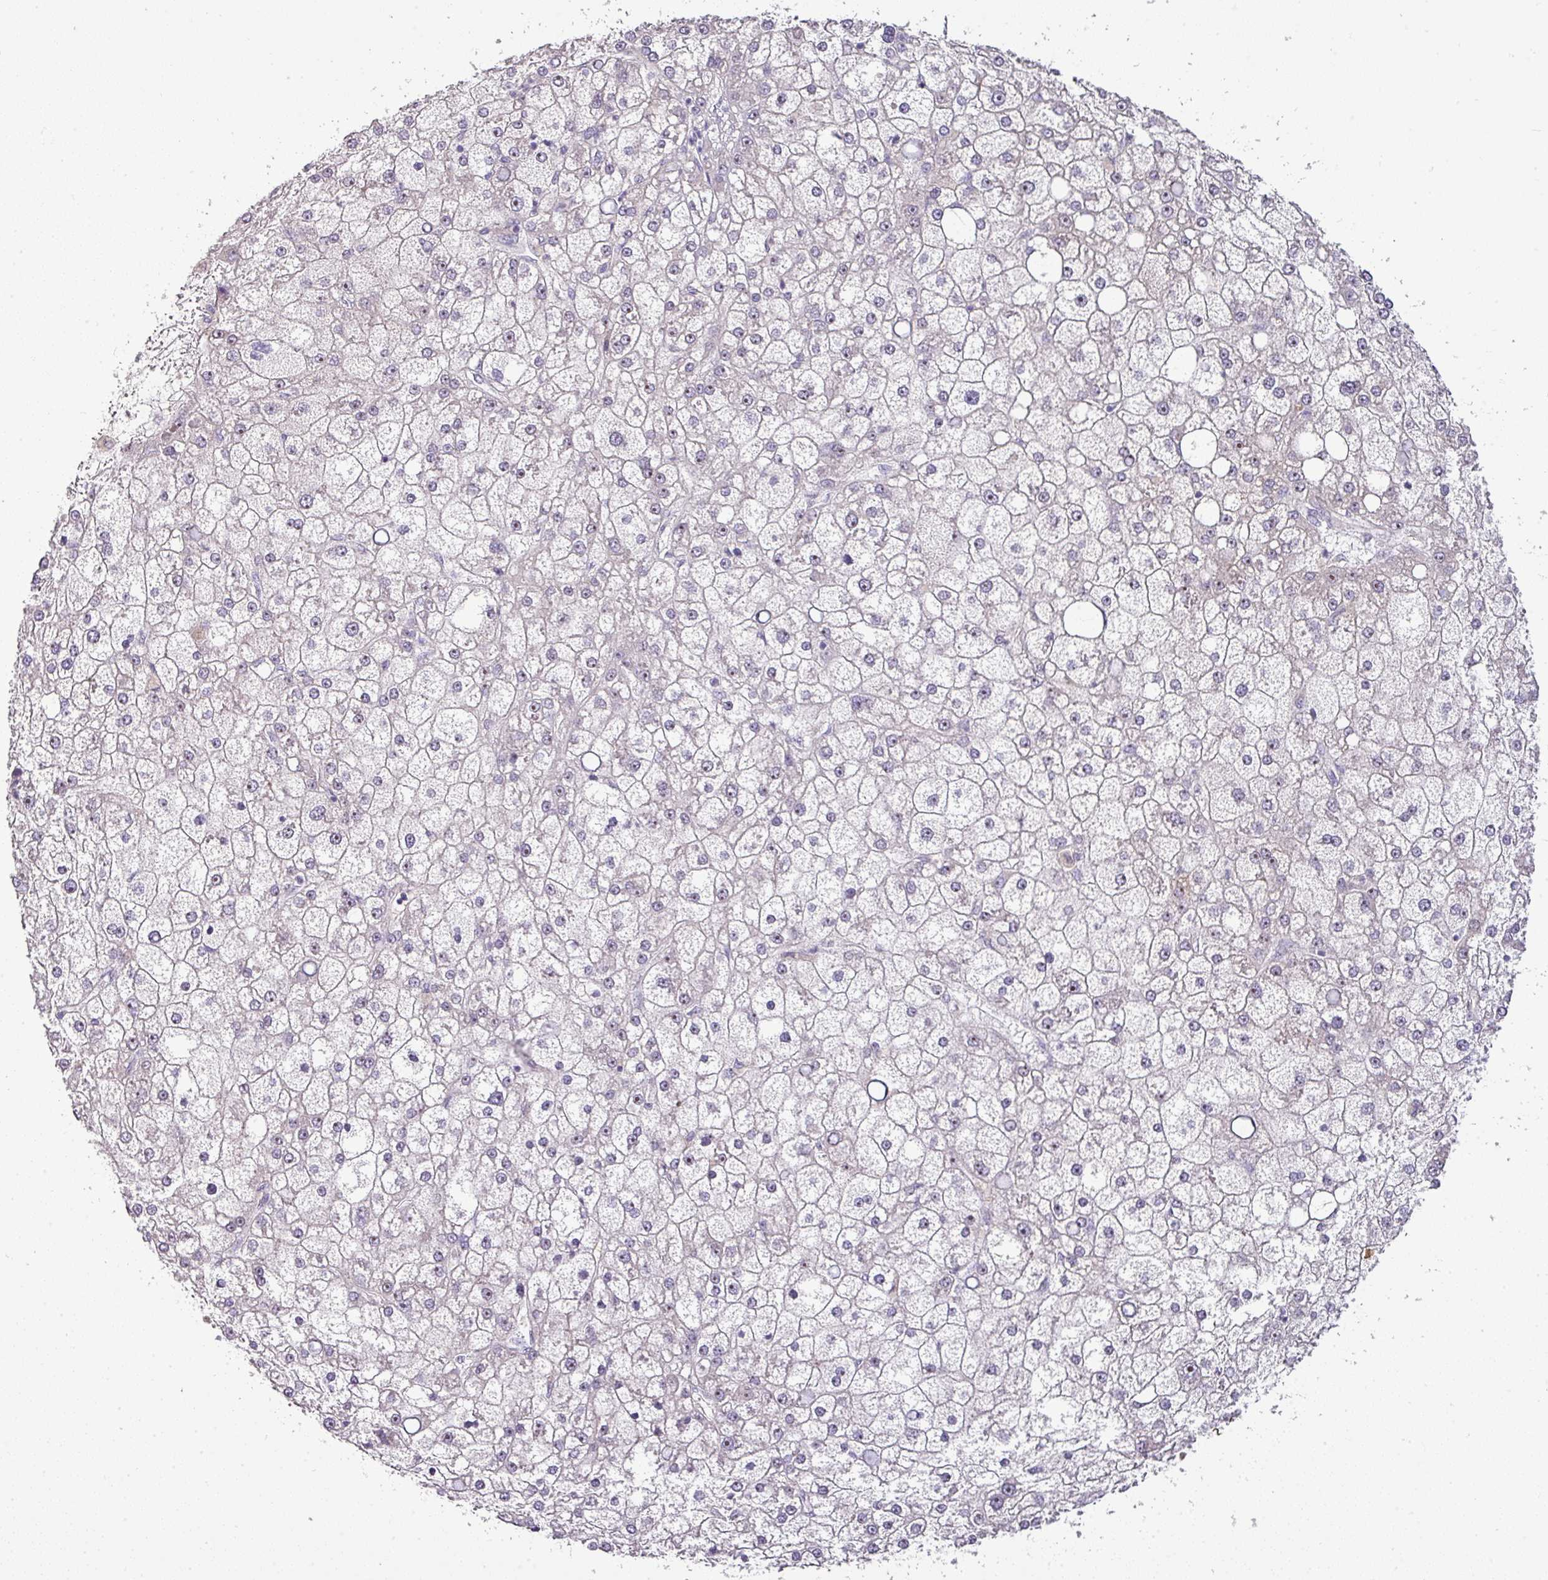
{"staining": {"intensity": "moderate", "quantity": "<25%", "location": "nuclear"}, "tissue": "liver cancer", "cell_type": "Tumor cells", "image_type": "cancer", "snomed": [{"axis": "morphology", "description": "Carcinoma, Hepatocellular, NOS"}, {"axis": "topography", "description": "Liver"}], "caption": "Immunohistochemical staining of human hepatocellular carcinoma (liver) demonstrates moderate nuclear protein positivity in about <25% of tumor cells.", "gene": "ATP6V1F", "patient": {"sex": "male", "age": 67}}